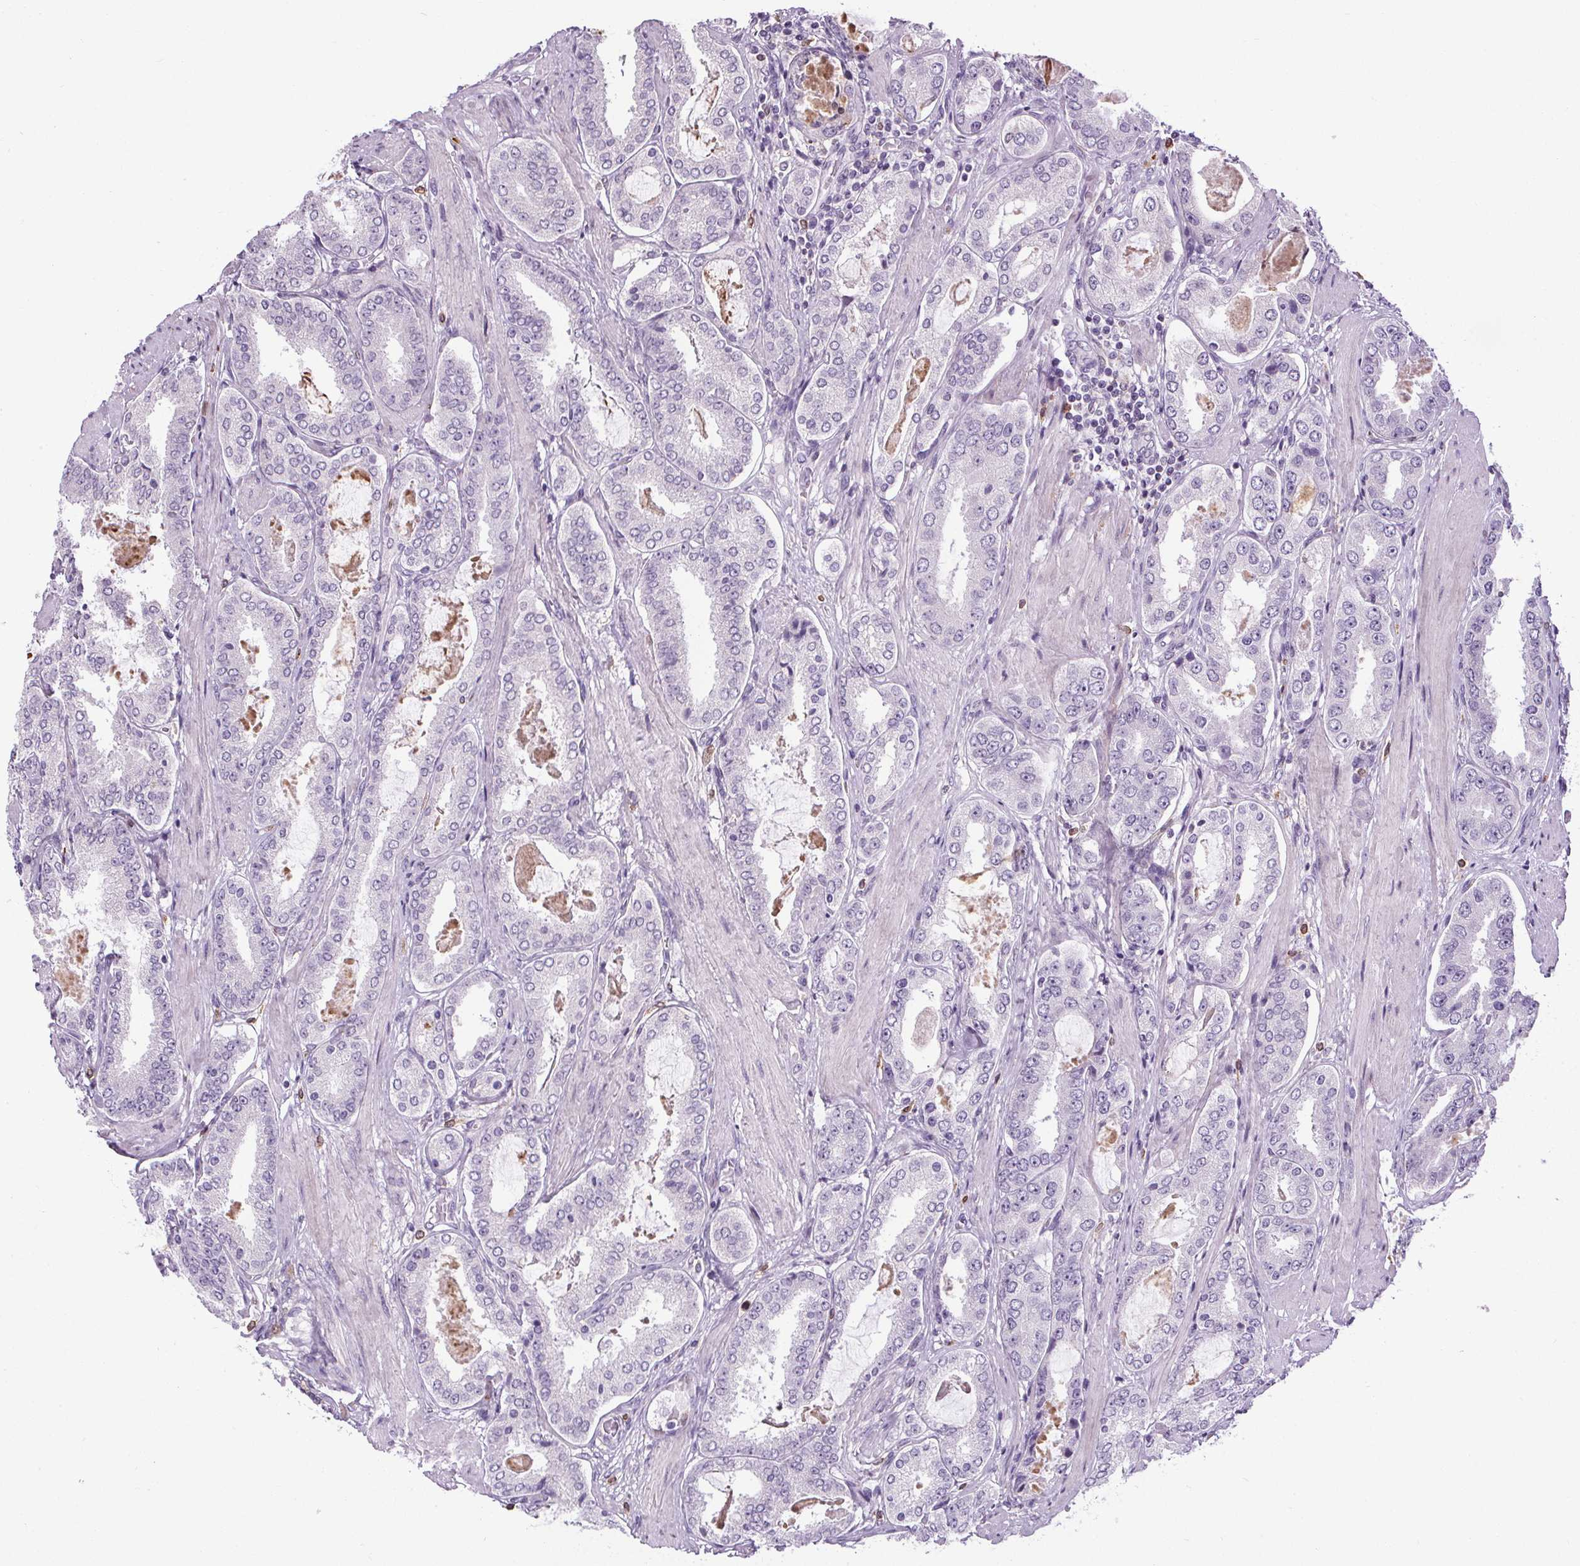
{"staining": {"intensity": "negative", "quantity": "none", "location": "none"}, "tissue": "prostate cancer", "cell_type": "Tumor cells", "image_type": "cancer", "snomed": [{"axis": "morphology", "description": "Adenocarcinoma, High grade"}, {"axis": "topography", "description": "Prostate"}], "caption": "Immunohistochemistry of human prostate cancer (high-grade adenocarcinoma) demonstrates no positivity in tumor cells.", "gene": "TMEM240", "patient": {"sex": "male", "age": 63}}